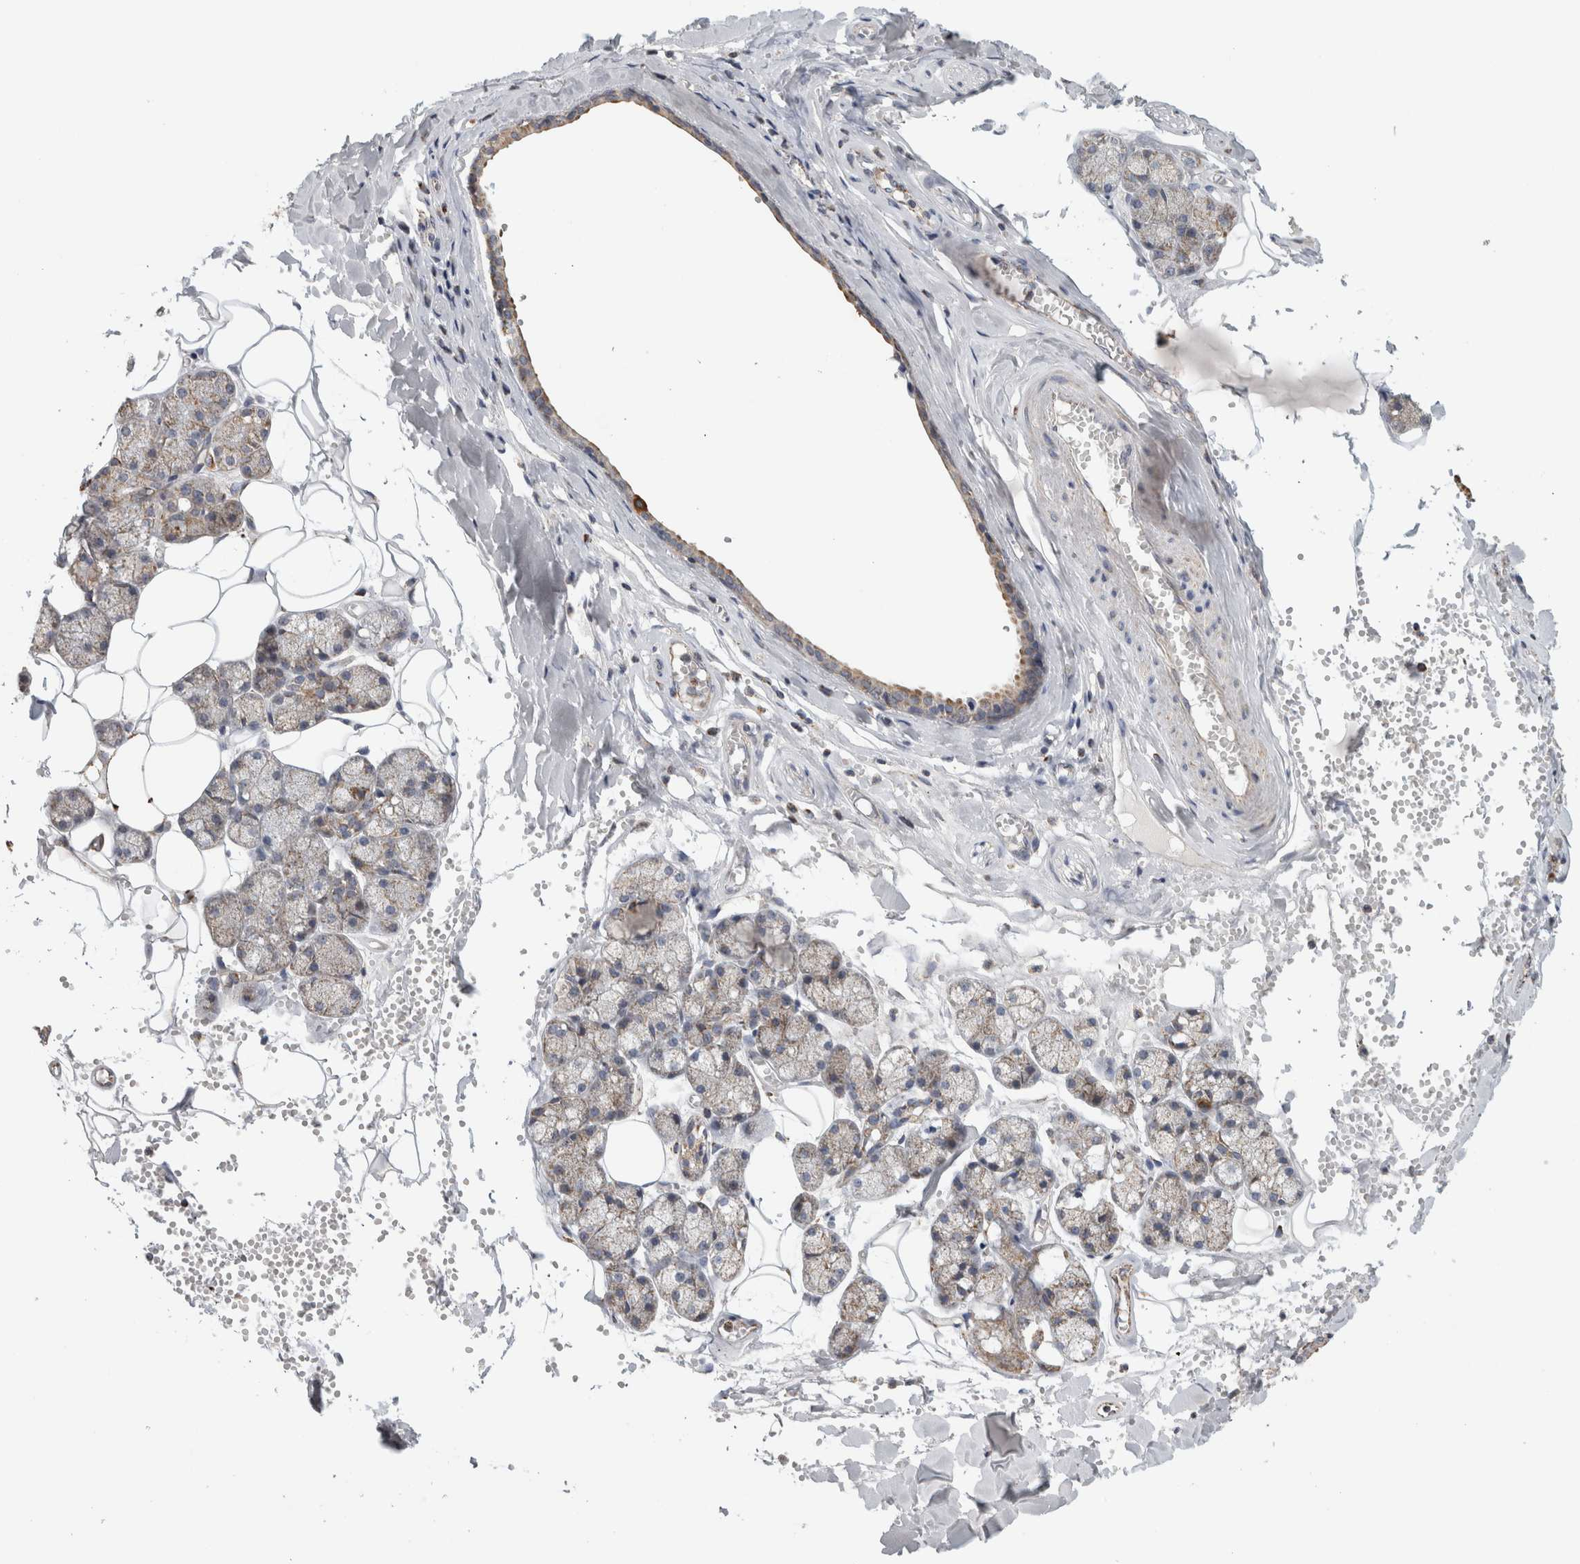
{"staining": {"intensity": "moderate", "quantity": "<25%", "location": "cytoplasmic/membranous"}, "tissue": "salivary gland", "cell_type": "Glandular cells", "image_type": "normal", "snomed": [{"axis": "morphology", "description": "Normal tissue, NOS"}, {"axis": "topography", "description": "Salivary gland"}], "caption": "Immunohistochemical staining of benign human salivary gland displays low levels of moderate cytoplasmic/membranous staining in approximately <25% of glandular cells.", "gene": "ST8SIA1", "patient": {"sex": "male", "age": 62}}